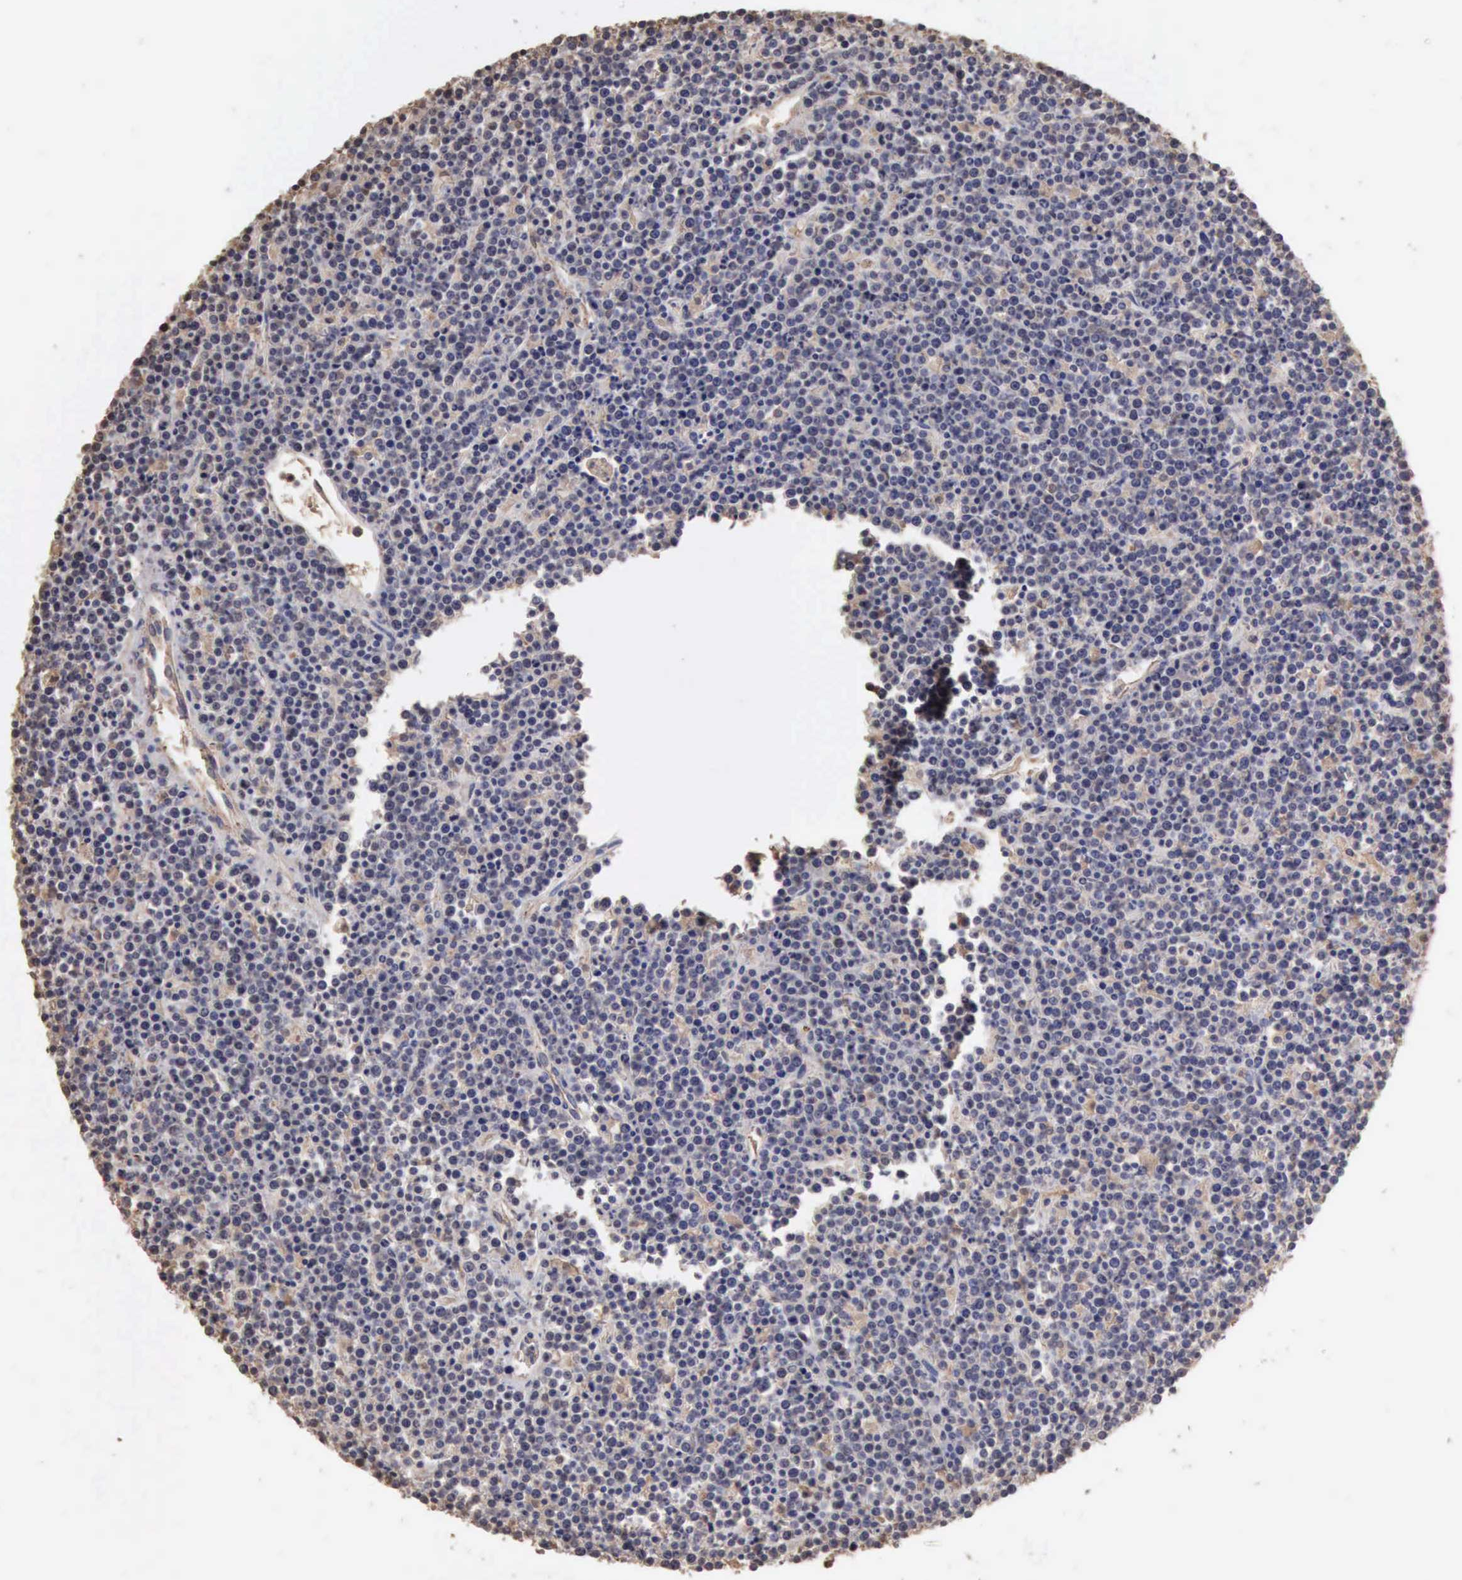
{"staining": {"intensity": "negative", "quantity": "none", "location": "none"}, "tissue": "lymphoma", "cell_type": "Tumor cells", "image_type": "cancer", "snomed": [{"axis": "morphology", "description": "Malignant lymphoma, non-Hodgkin's type, High grade"}, {"axis": "topography", "description": "Ovary"}], "caption": "An image of lymphoma stained for a protein shows no brown staining in tumor cells.", "gene": "SERPINA1", "patient": {"sex": "female", "age": 56}}